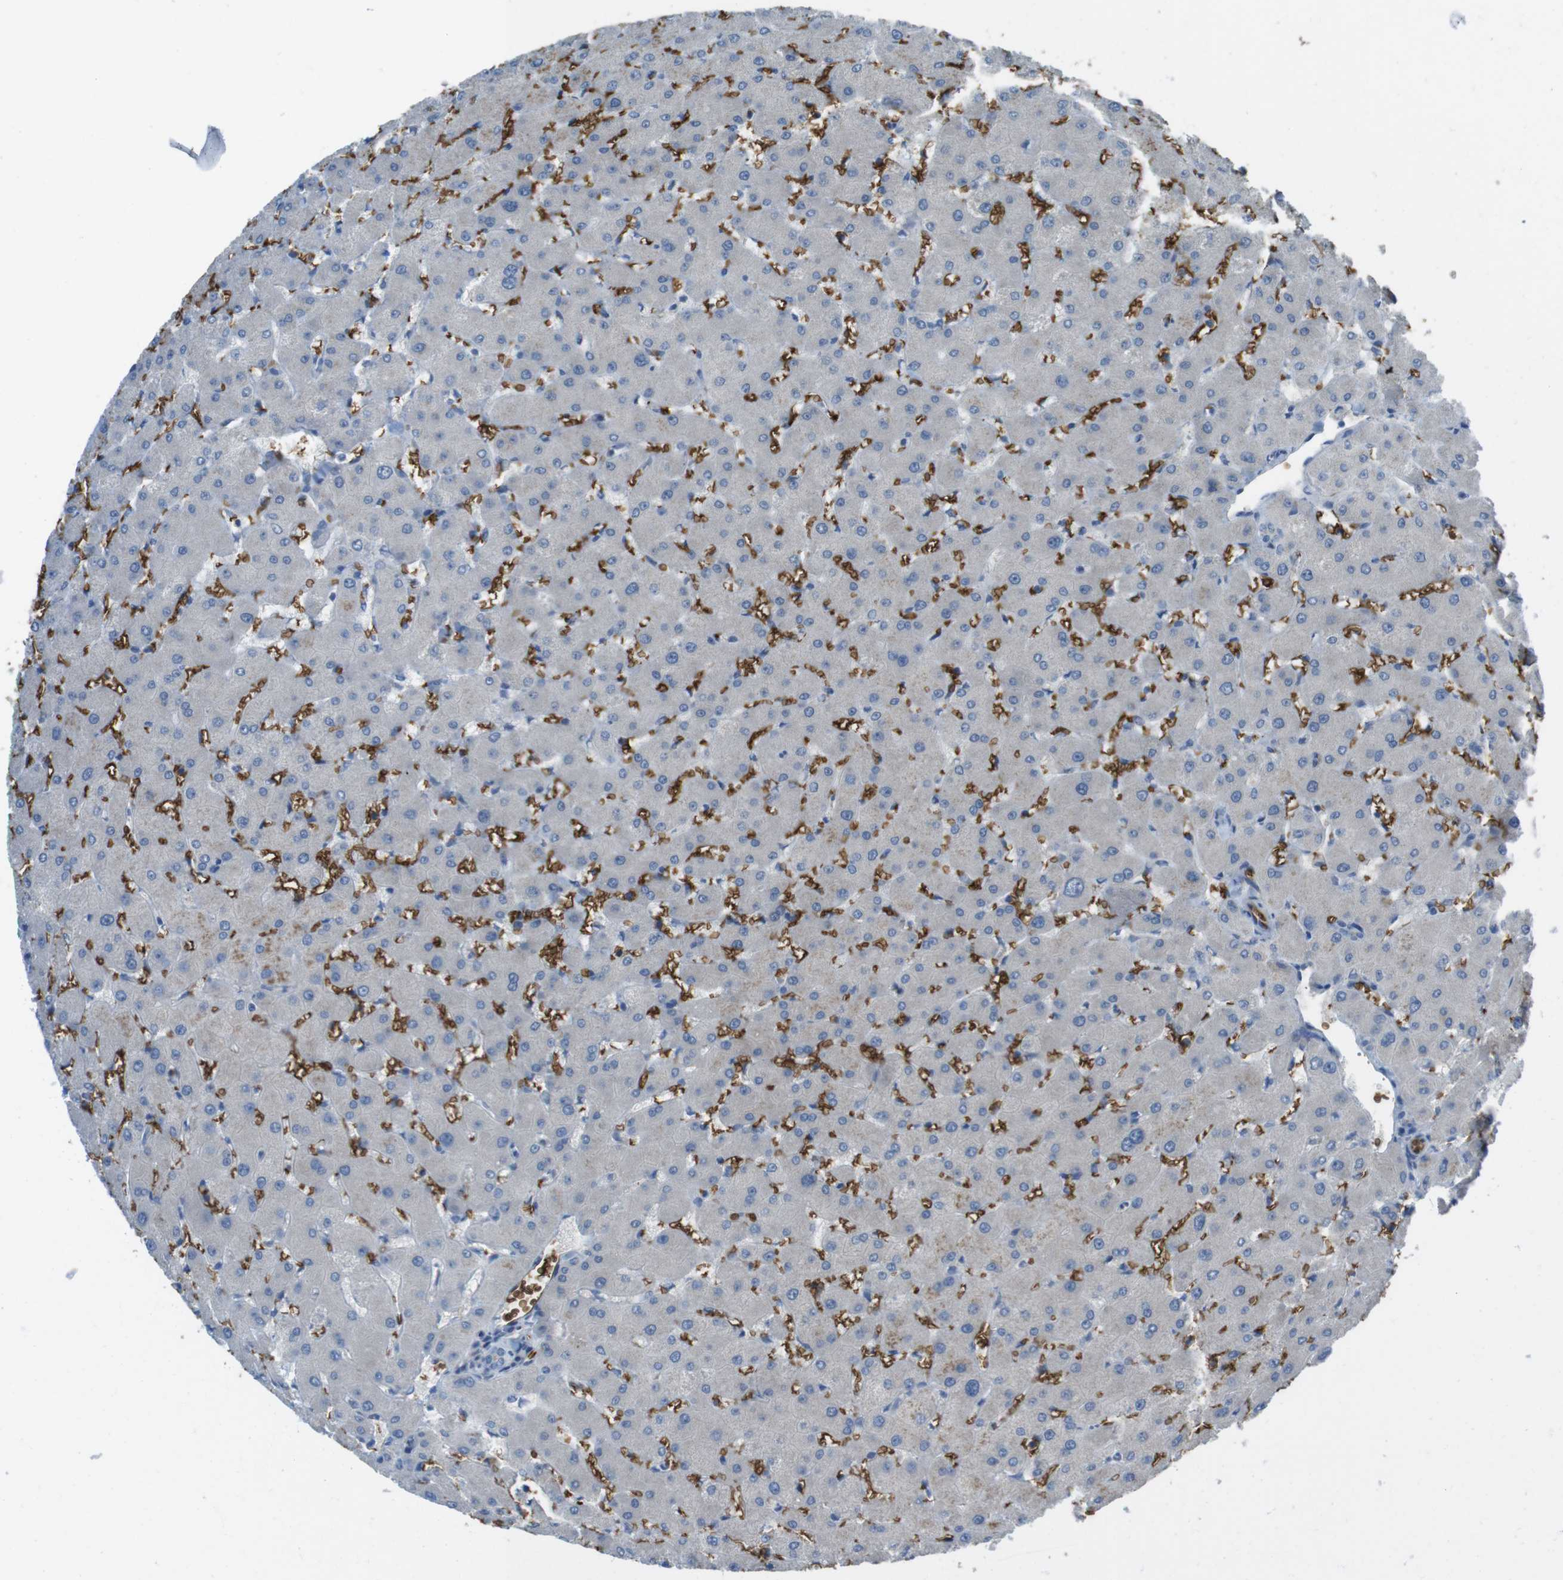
{"staining": {"intensity": "negative", "quantity": "none", "location": "none"}, "tissue": "liver", "cell_type": "Cholangiocytes", "image_type": "normal", "snomed": [{"axis": "morphology", "description": "Normal tissue, NOS"}, {"axis": "topography", "description": "Liver"}], "caption": "An image of human liver is negative for staining in cholangiocytes. The staining is performed using DAB (3,3'-diaminobenzidine) brown chromogen with nuclei counter-stained in using hematoxylin.", "gene": "GYPA", "patient": {"sex": "female", "age": 63}}